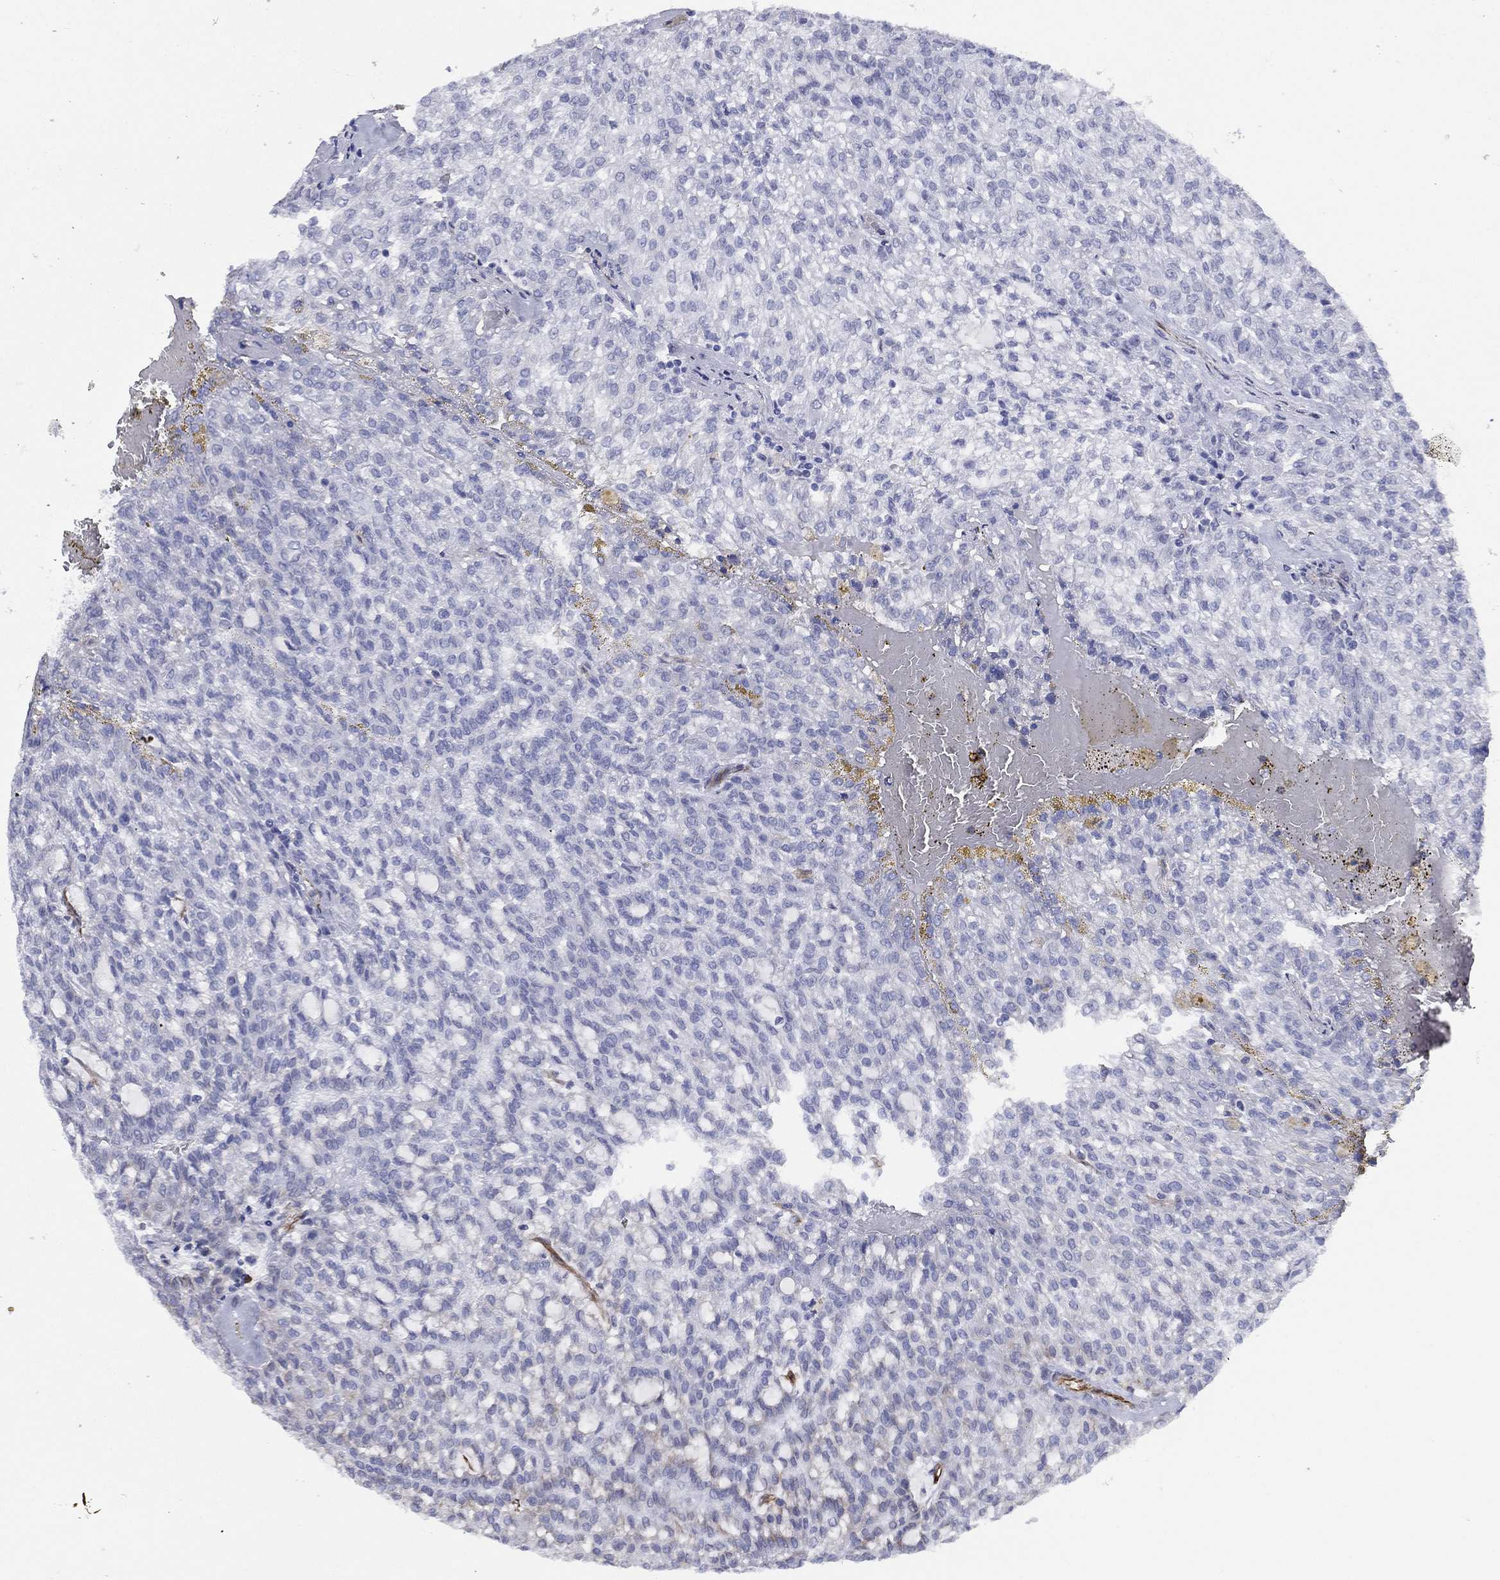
{"staining": {"intensity": "negative", "quantity": "none", "location": "none"}, "tissue": "renal cancer", "cell_type": "Tumor cells", "image_type": "cancer", "snomed": [{"axis": "morphology", "description": "Adenocarcinoma, NOS"}, {"axis": "topography", "description": "Kidney"}], "caption": "A histopathology image of human renal adenocarcinoma is negative for staining in tumor cells.", "gene": "MAS1", "patient": {"sex": "male", "age": 63}}